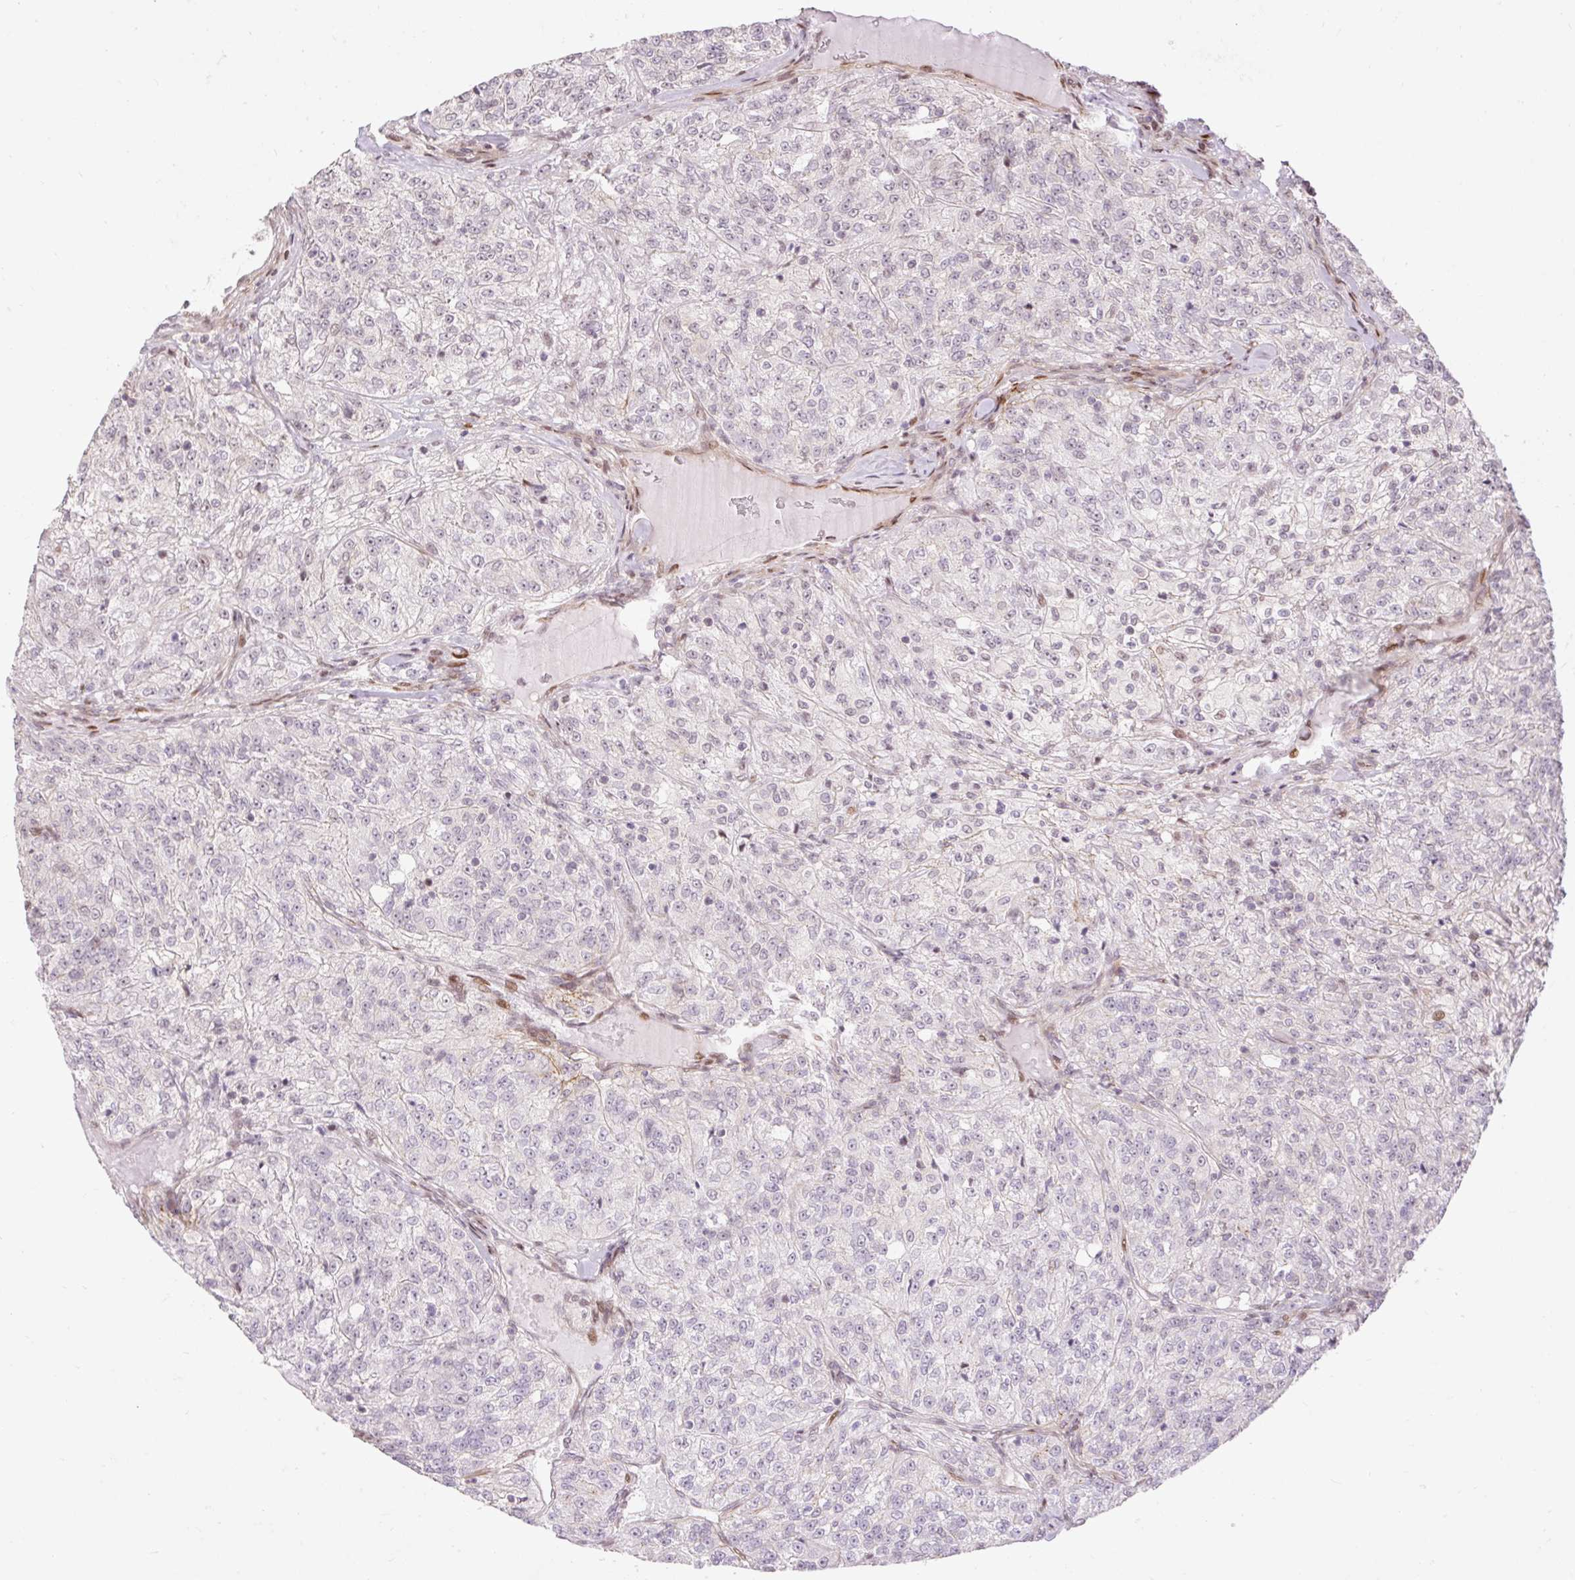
{"staining": {"intensity": "negative", "quantity": "none", "location": "none"}, "tissue": "renal cancer", "cell_type": "Tumor cells", "image_type": "cancer", "snomed": [{"axis": "morphology", "description": "Adenocarcinoma, NOS"}, {"axis": "topography", "description": "Kidney"}], "caption": "IHC micrograph of neoplastic tissue: renal adenocarcinoma stained with DAB reveals no significant protein staining in tumor cells.", "gene": "RIPPLY3", "patient": {"sex": "female", "age": 63}}